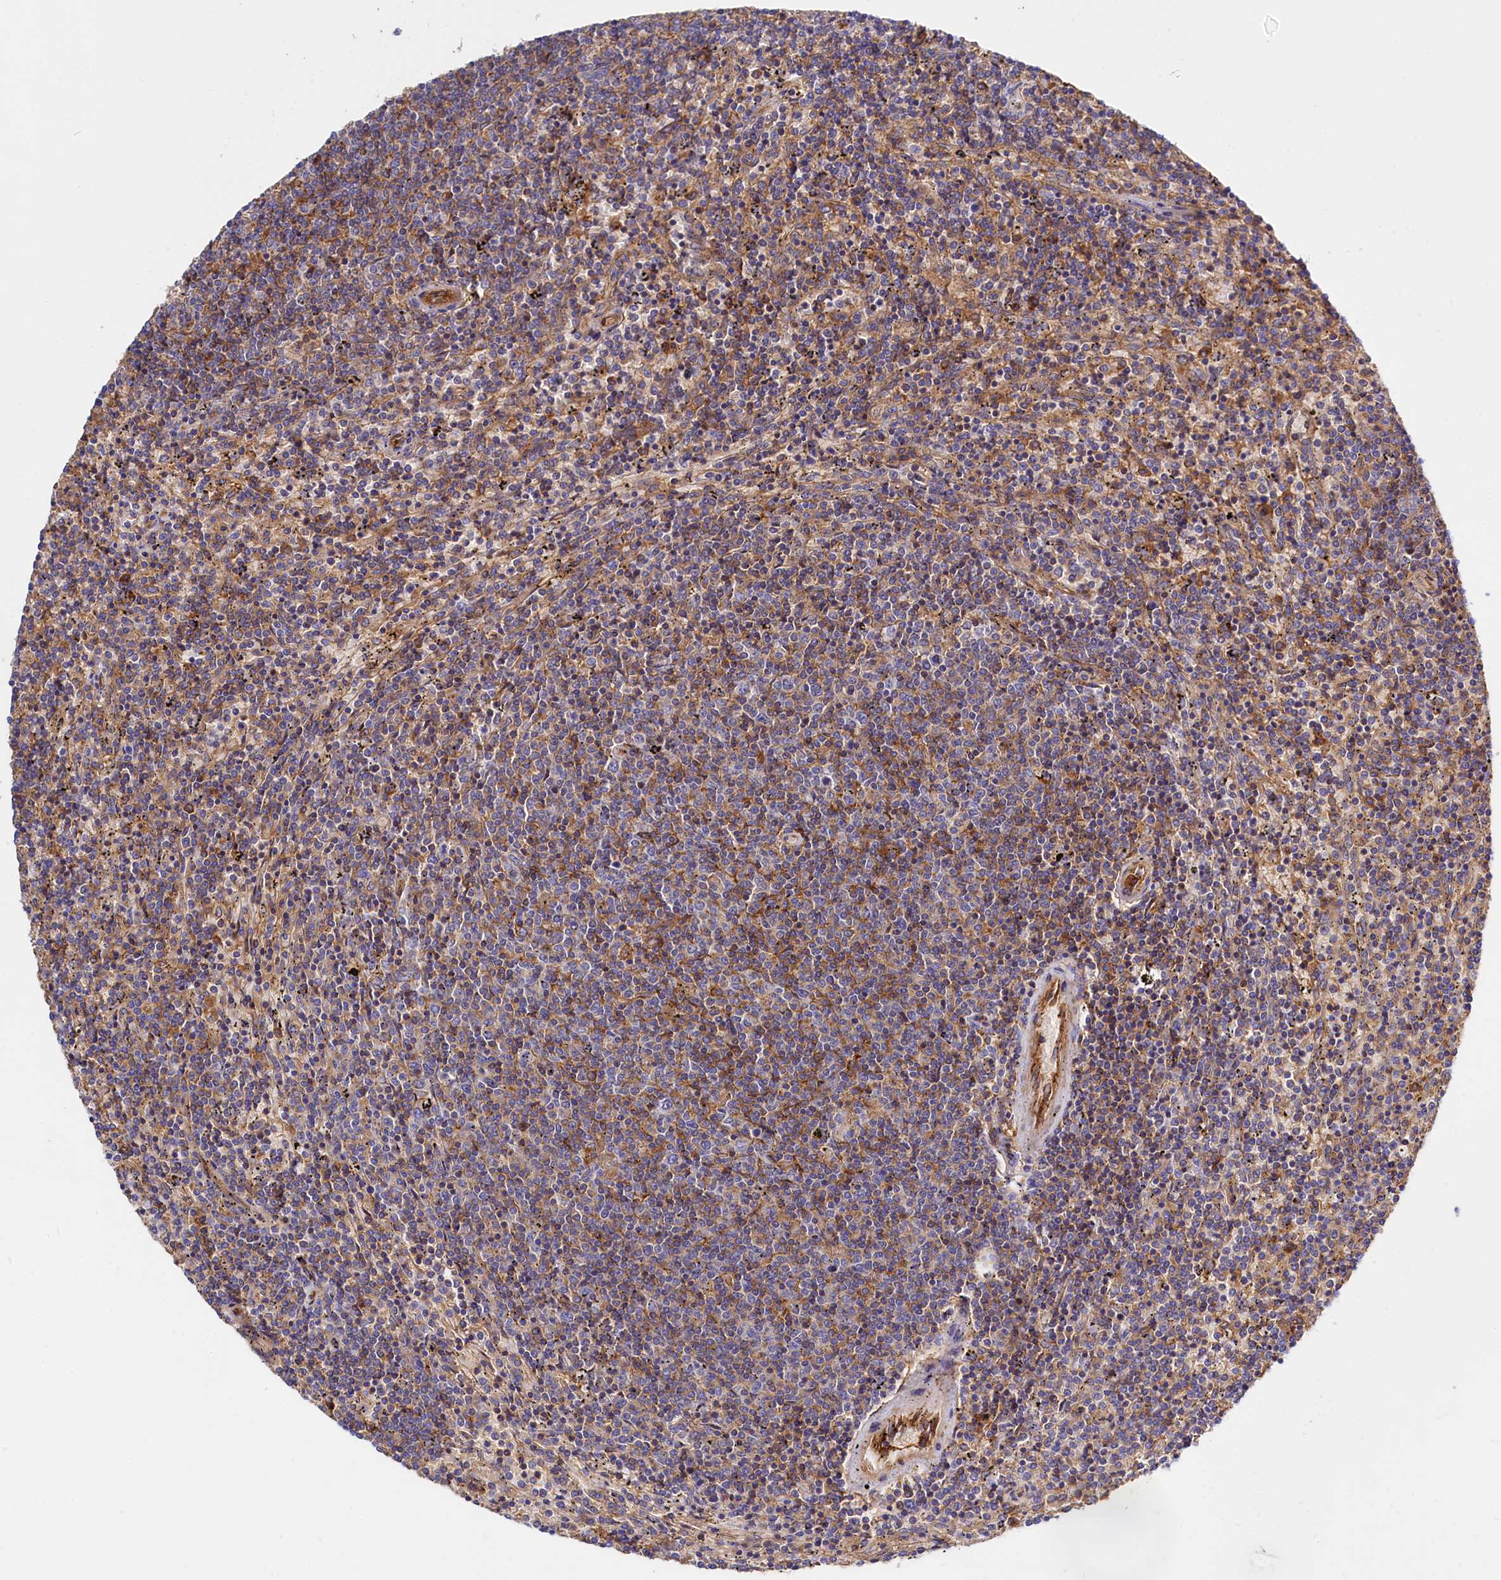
{"staining": {"intensity": "moderate", "quantity": "<25%", "location": "cytoplasmic/membranous"}, "tissue": "lymphoma", "cell_type": "Tumor cells", "image_type": "cancer", "snomed": [{"axis": "morphology", "description": "Malignant lymphoma, non-Hodgkin's type, Low grade"}, {"axis": "topography", "description": "Spleen"}], "caption": "Human lymphoma stained with a brown dye exhibits moderate cytoplasmic/membranous positive staining in approximately <25% of tumor cells.", "gene": "ANO6", "patient": {"sex": "female", "age": 50}}